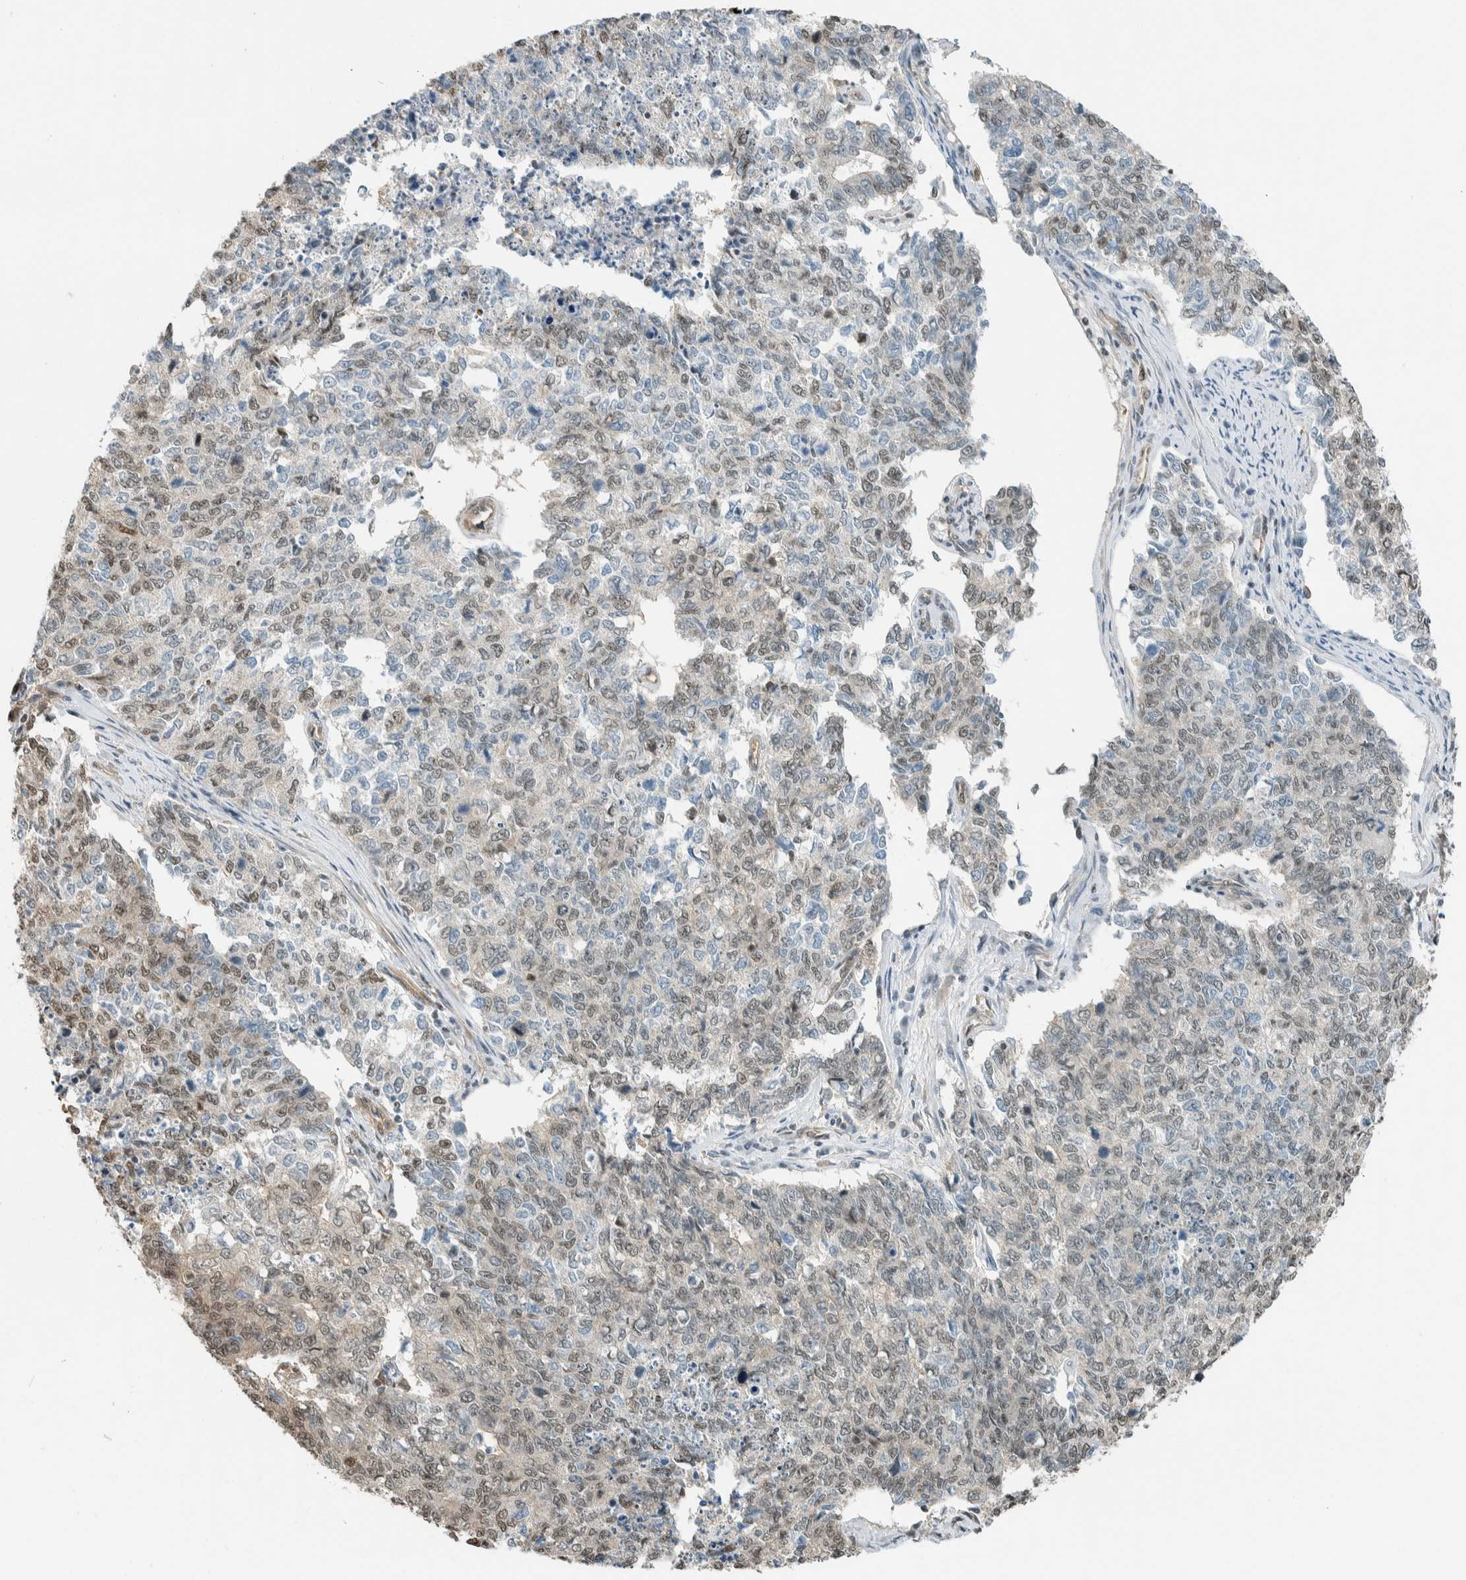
{"staining": {"intensity": "weak", "quantity": "25%-75%", "location": "nuclear"}, "tissue": "cervical cancer", "cell_type": "Tumor cells", "image_type": "cancer", "snomed": [{"axis": "morphology", "description": "Squamous cell carcinoma, NOS"}, {"axis": "topography", "description": "Cervix"}], "caption": "A photomicrograph showing weak nuclear staining in approximately 25%-75% of tumor cells in cervical cancer, as visualized by brown immunohistochemical staining.", "gene": "NIBAN2", "patient": {"sex": "female", "age": 63}}